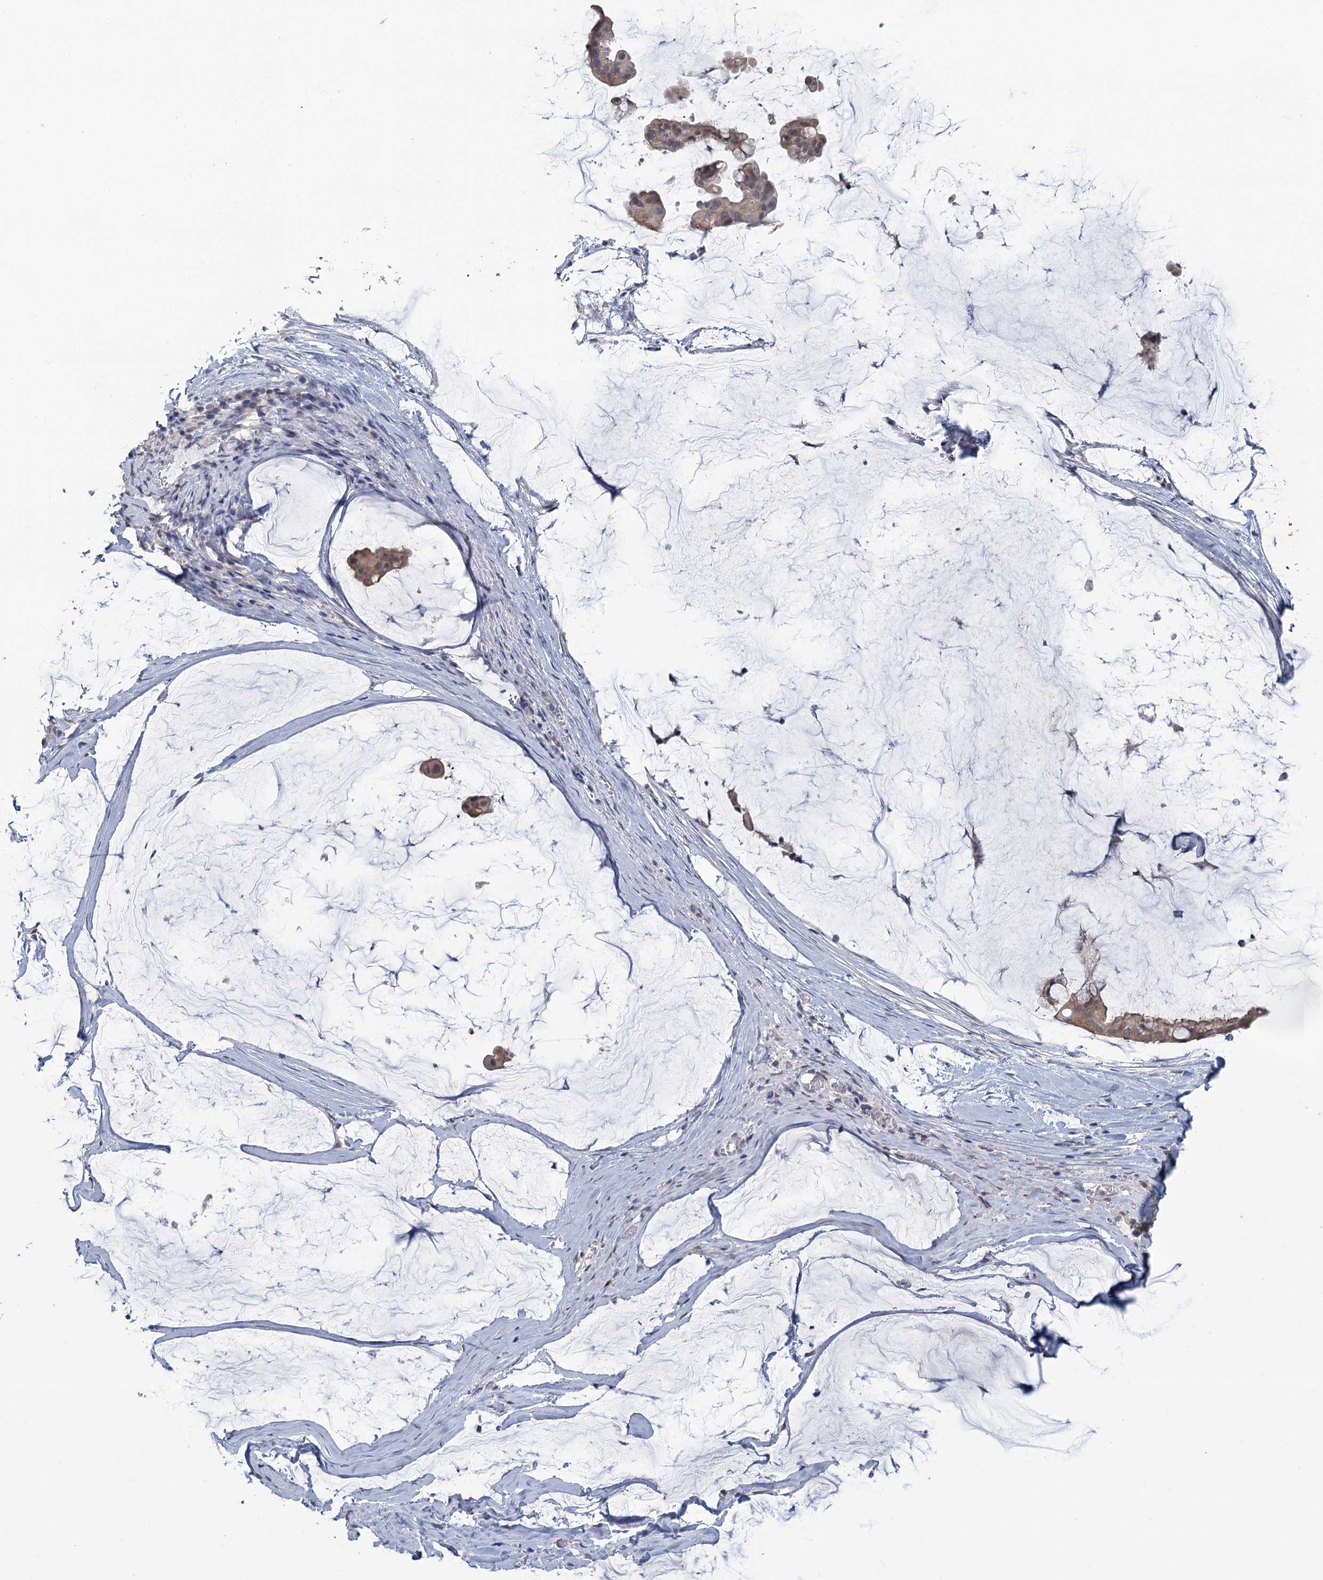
{"staining": {"intensity": "weak", "quantity": "25%-75%", "location": "cytoplasmic/membranous"}, "tissue": "ovarian cancer", "cell_type": "Tumor cells", "image_type": "cancer", "snomed": [{"axis": "morphology", "description": "Cystadenocarcinoma, mucinous, NOS"}, {"axis": "topography", "description": "Ovary"}], "caption": "Ovarian cancer (mucinous cystadenocarcinoma) was stained to show a protein in brown. There is low levels of weak cytoplasmic/membranous staining in about 25%-75% of tumor cells.", "gene": "MYO7B", "patient": {"sex": "female", "age": 73}}